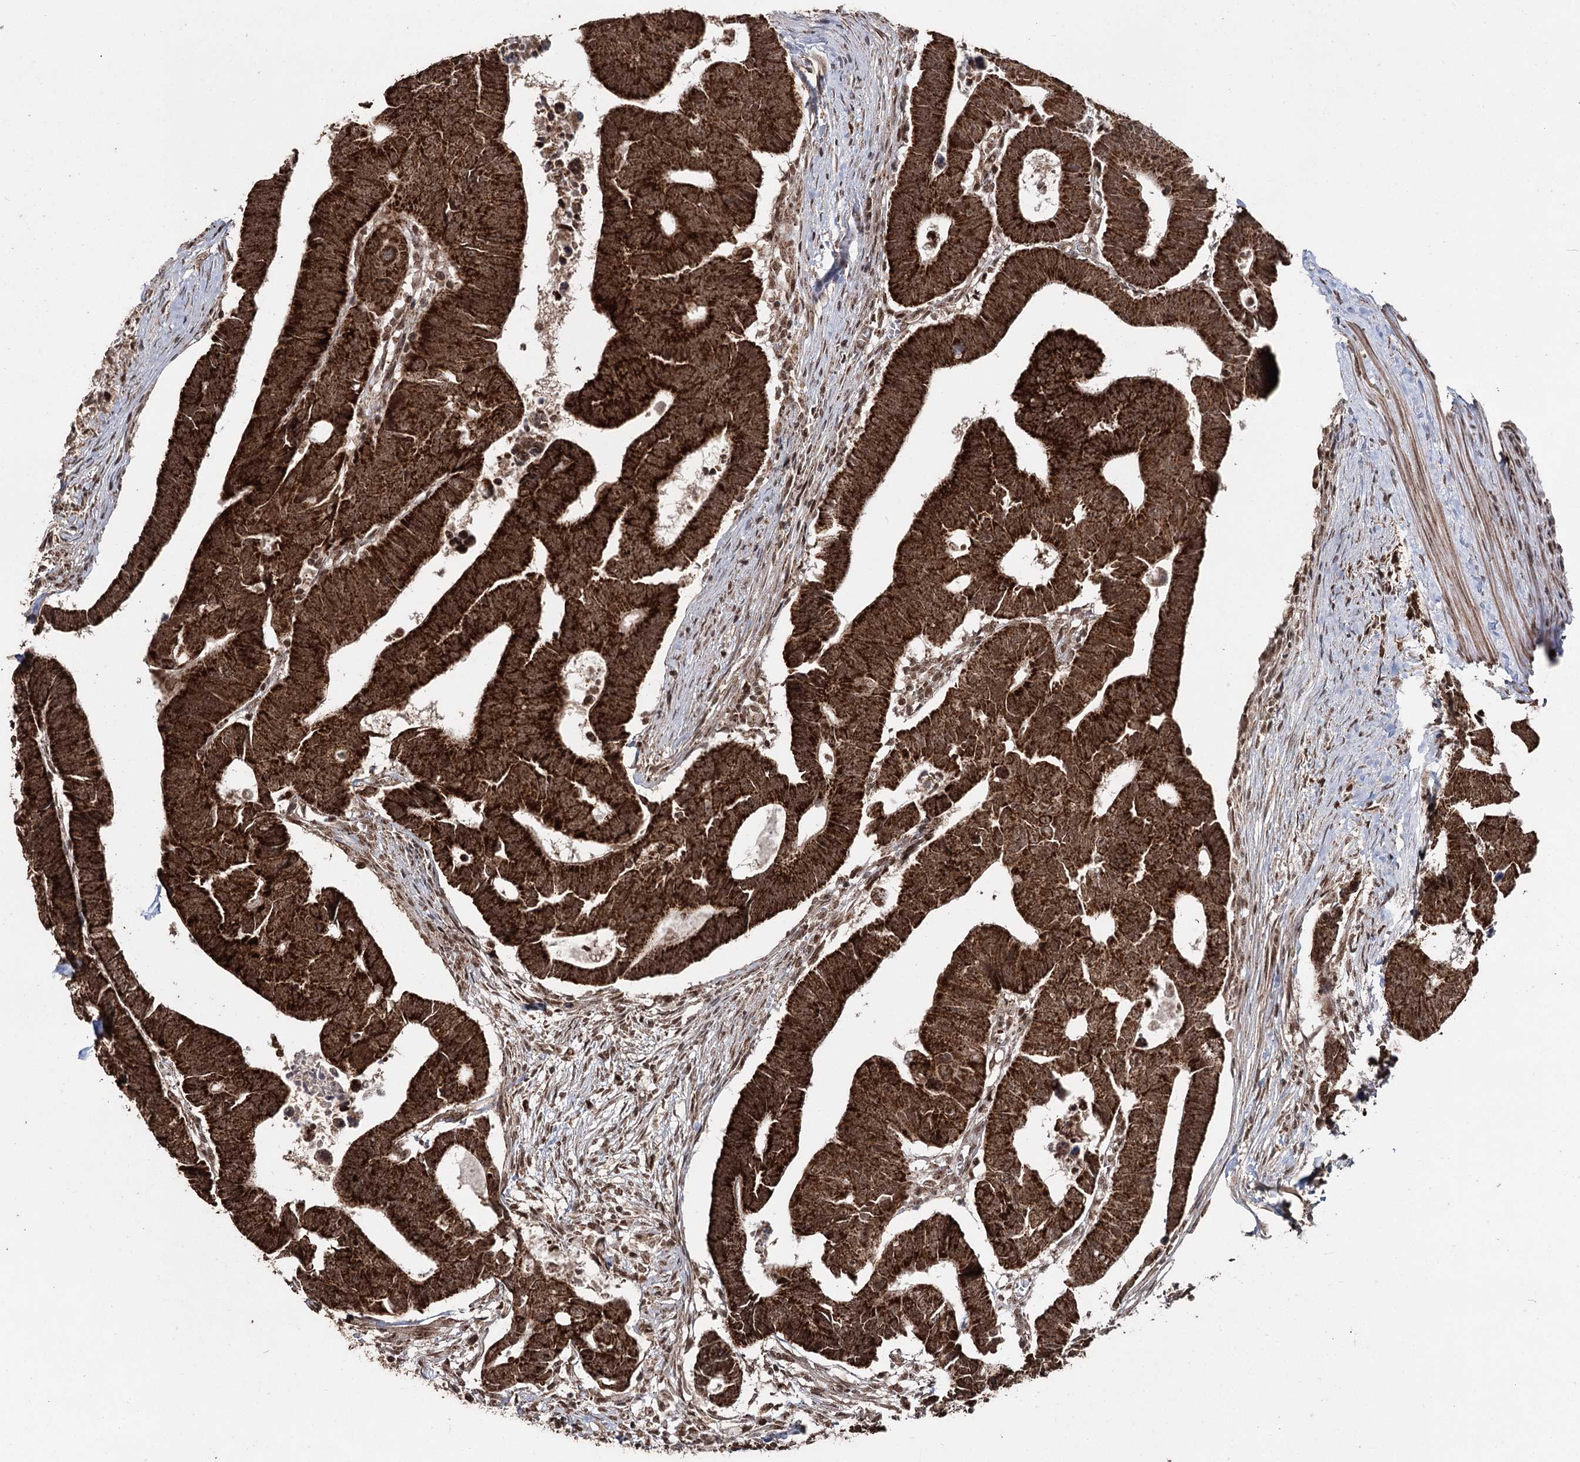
{"staining": {"intensity": "strong", "quantity": ">75%", "location": "cytoplasmic/membranous"}, "tissue": "colorectal cancer", "cell_type": "Tumor cells", "image_type": "cancer", "snomed": [{"axis": "morphology", "description": "Adenocarcinoma, NOS"}, {"axis": "topography", "description": "Rectum"}], "caption": "DAB immunohistochemical staining of colorectal cancer demonstrates strong cytoplasmic/membranous protein positivity in approximately >75% of tumor cells. (DAB = brown stain, brightfield microscopy at high magnification).", "gene": "PDHX", "patient": {"sex": "female", "age": 65}}